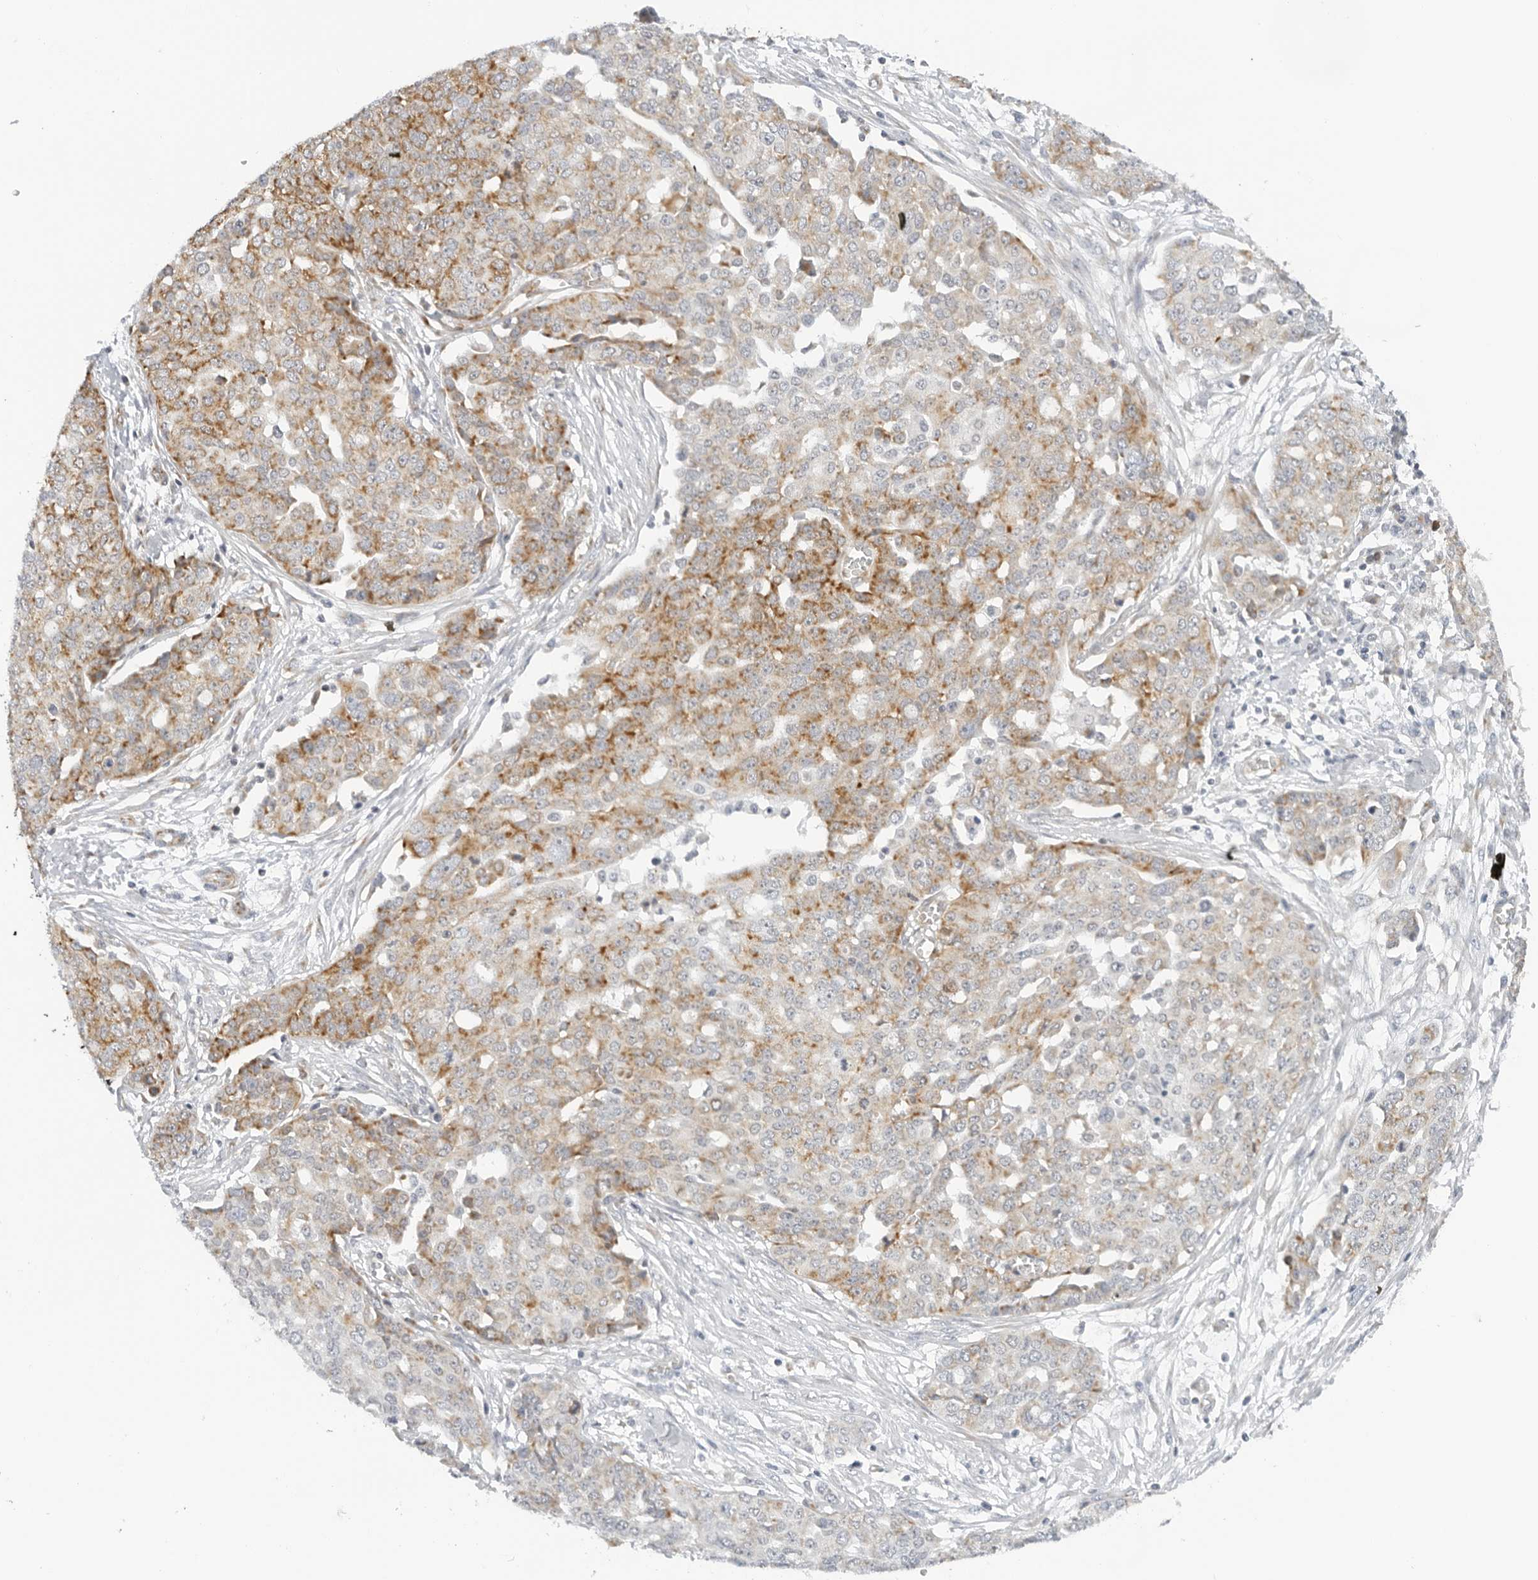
{"staining": {"intensity": "moderate", "quantity": ">75%", "location": "cytoplasmic/membranous"}, "tissue": "ovarian cancer", "cell_type": "Tumor cells", "image_type": "cancer", "snomed": [{"axis": "morphology", "description": "Cystadenocarcinoma, serous, NOS"}, {"axis": "topography", "description": "Soft tissue"}, {"axis": "topography", "description": "Ovary"}], "caption": "This is a photomicrograph of IHC staining of serous cystadenocarcinoma (ovarian), which shows moderate staining in the cytoplasmic/membranous of tumor cells.", "gene": "RC3H1", "patient": {"sex": "female", "age": 57}}